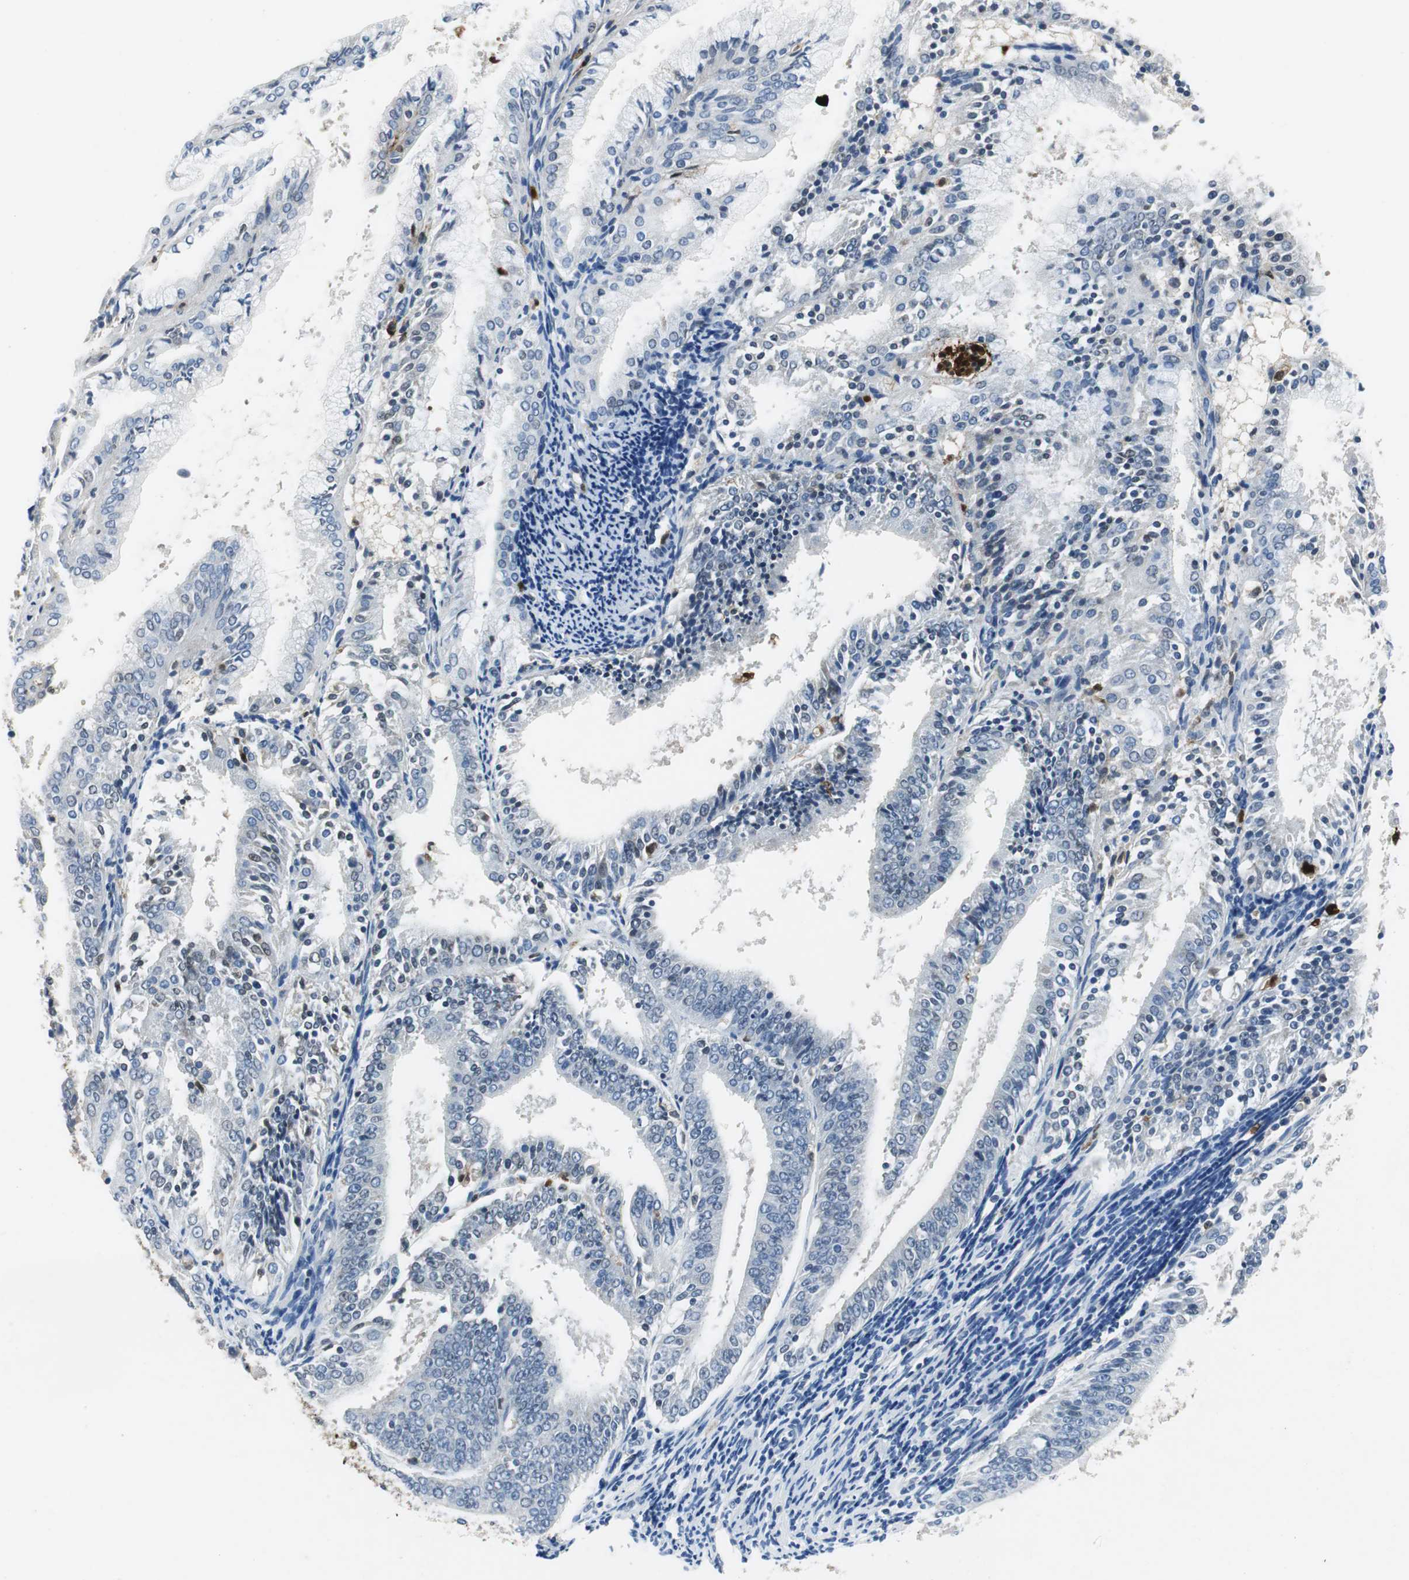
{"staining": {"intensity": "weak", "quantity": "<25%", "location": "nuclear"}, "tissue": "endometrial cancer", "cell_type": "Tumor cells", "image_type": "cancer", "snomed": [{"axis": "morphology", "description": "Adenocarcinoma, NOS"}, {"axis": "topography", "description": "Endometrium"}], "caption": "Endometrial cancer (adenocarcinoma) was stained to show a protein in brown. There is no significant expression in tumor cells. (Stains: DAB IHC with hematoxylin counter stain, Microscopy: brightfield microscopy at high magnification).", "gene": "ORM1", "patient": {"sex": "female", "age": 63}}